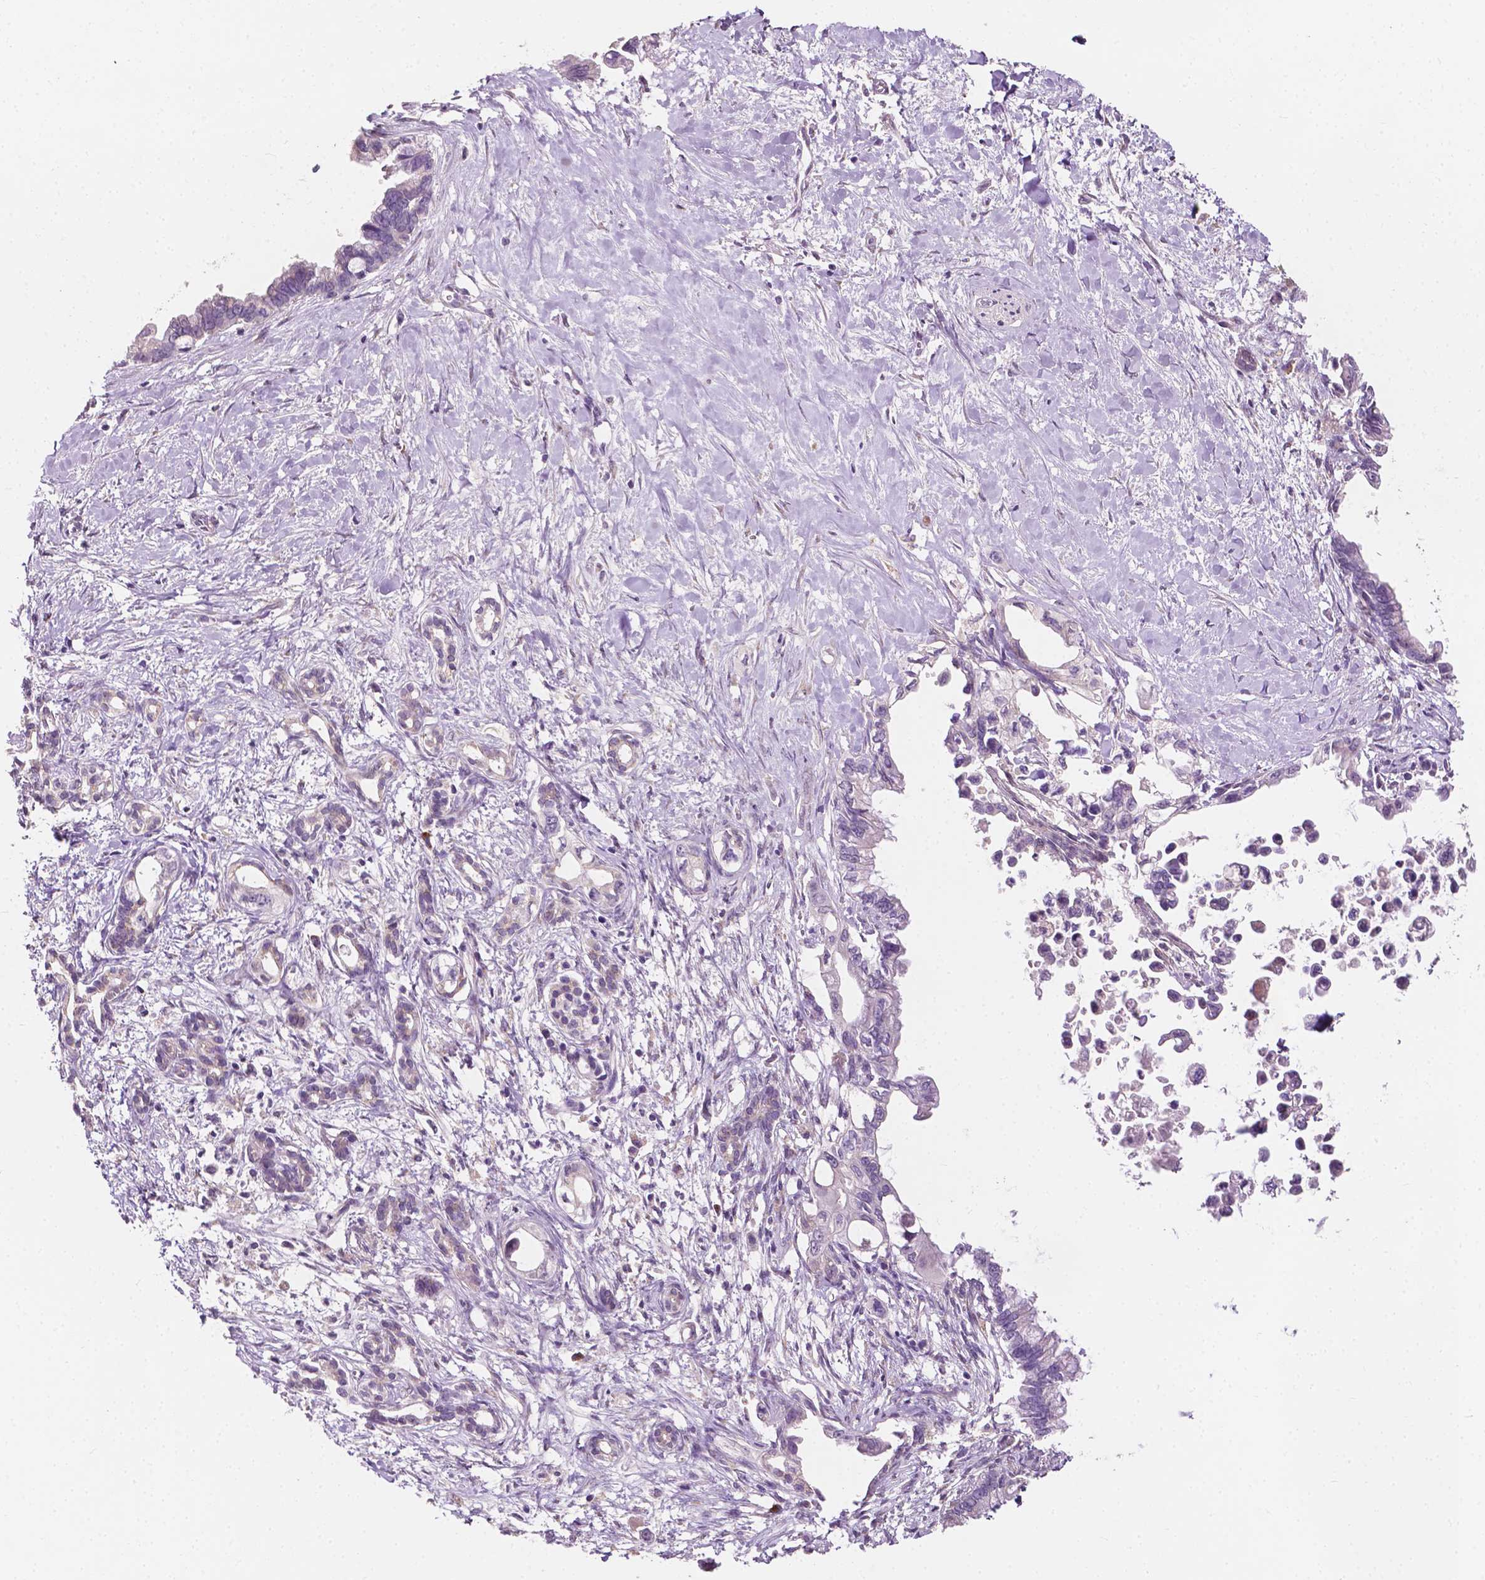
{"staining": {"intensity": "negative", "quantity": "none", "location": "none"}, "tissue": "pancreatic cancer", "cell_type": "Tumor cells", "image_type": "cancer", "snomed": [{"axis": "morphology", "description": "Adenocarcinoma, NOS"}, {"axis": "topography", "description": "Pancreas"}], "caption": "Pancreatic cancer stained for a protein using immunohistochemistry (IHC) shows no positivity tumor cells.", "gene": "EBAG9", "patient": {"sex": "male", "age": 61}}